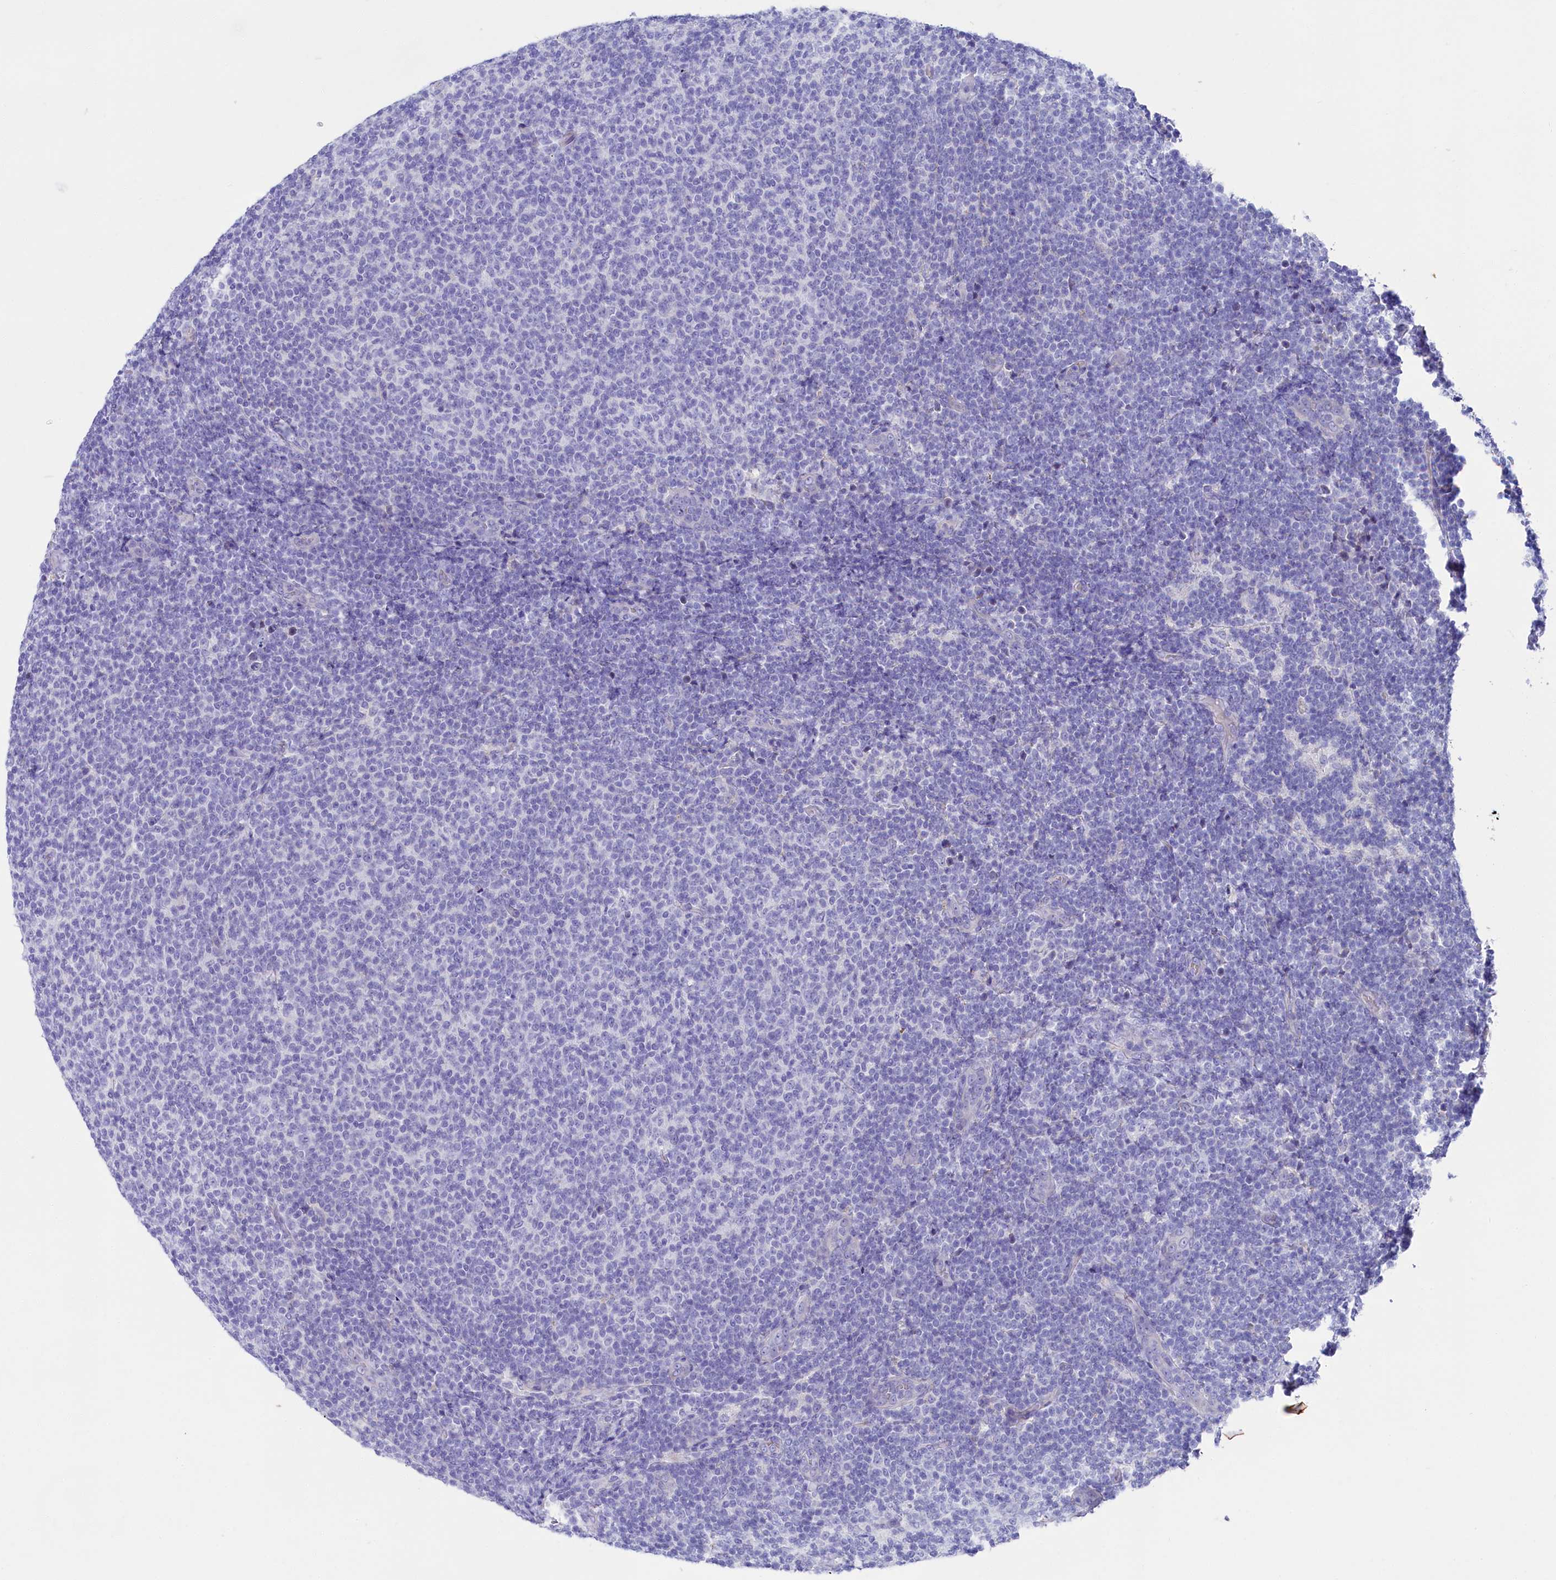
{"staining": {"intensity": "negative", "quantity": "none", "location": "none"}, "tissue": "lymphoma", "cell_type": "Tumor cells", "image_type": "cancer", "snomed": [{"axis": "morphology", "description": "Malignant lymphoma, non-Hodgkin's type, Low grade"}, {"axis": "topography", "description": "Lymph node"}], "caption": "This is an immunohistochemistry micrograph of human low-grade malignant lymphoma, non-Hodgkin's type. There is no positivity in tumor cells.", "gene": "SULT2A1", "patient": {"sex": "male", "age": 66}}